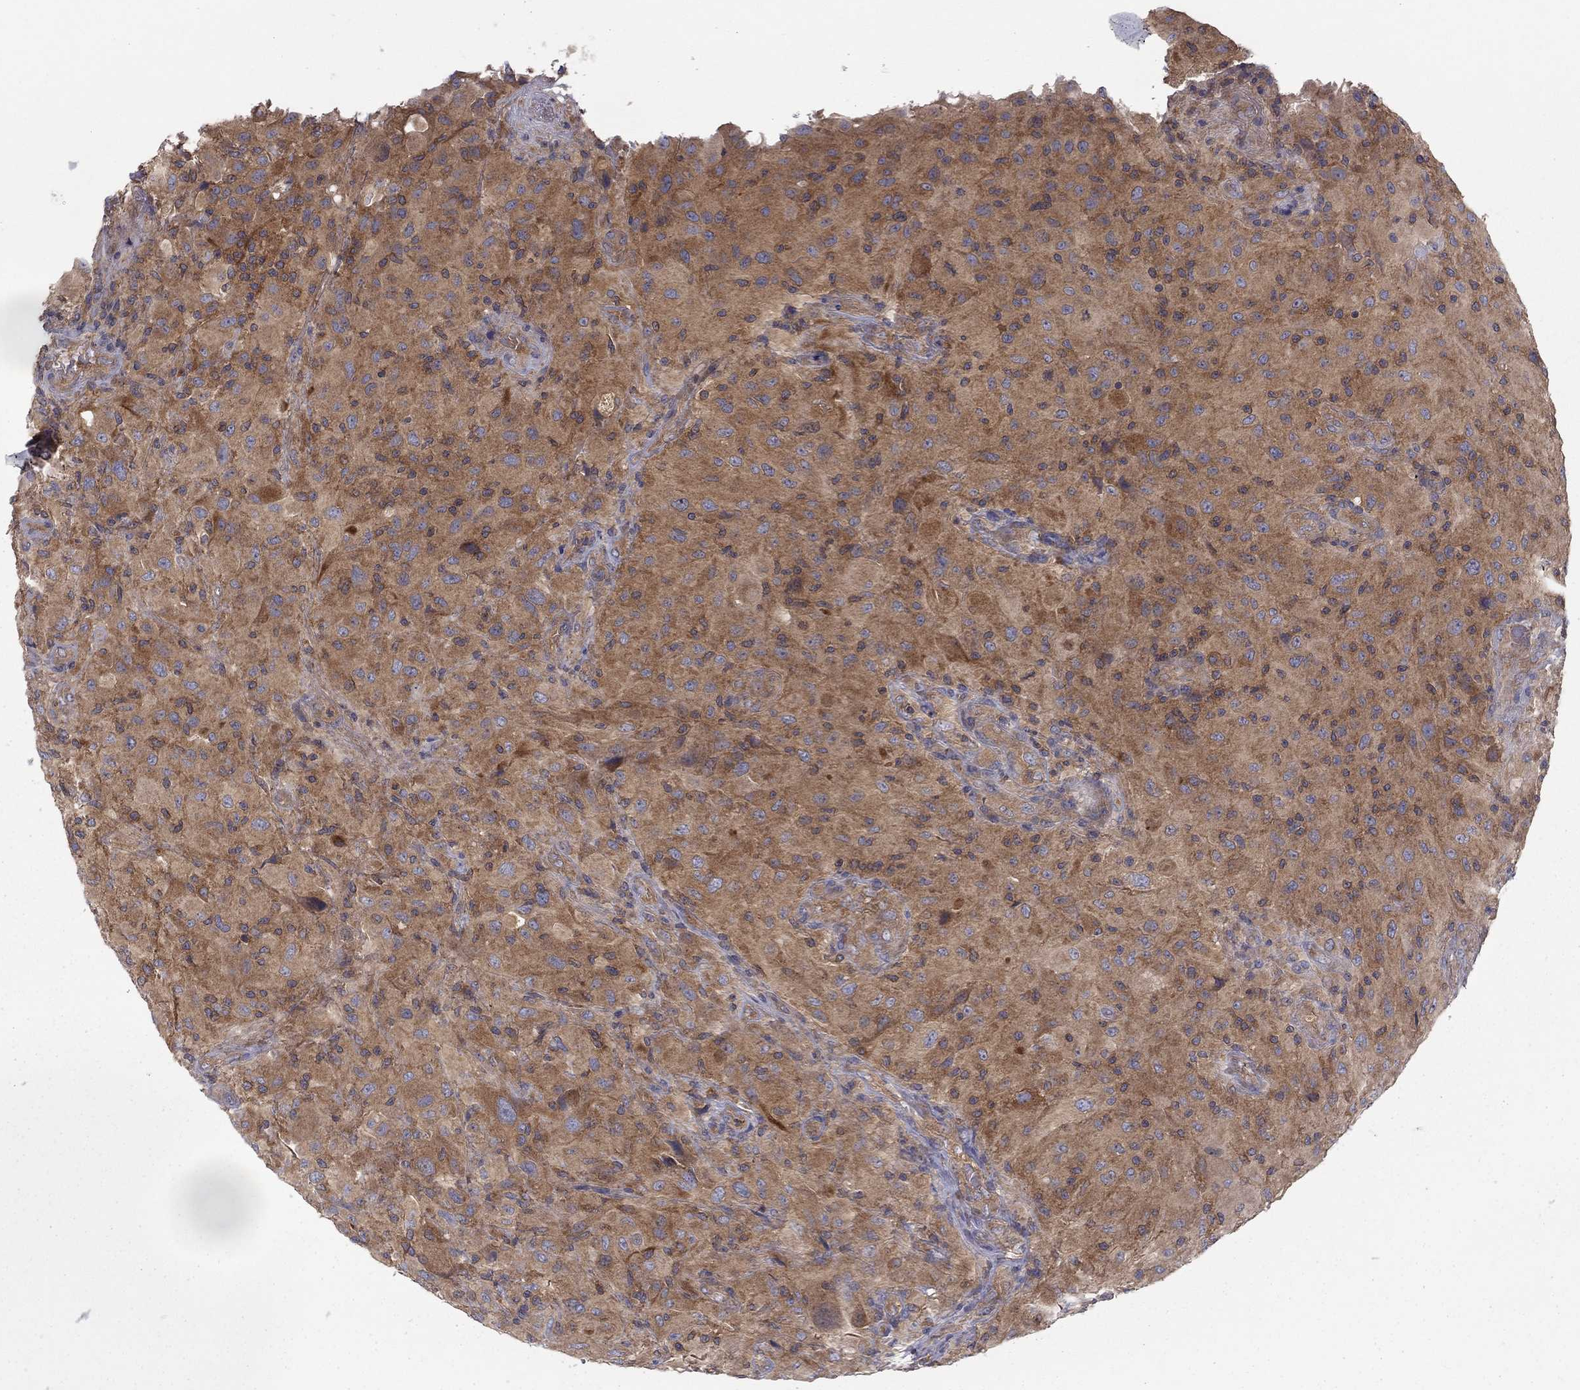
{"staining": {"intensity": "moderate", "quantity": "25%-75%", "location": "cytoplasmic/membranous"}, "tissue": "glioma", "cell_type": "Tumor cells", "image_type": "cancer", "snomed": [{"axis": "morphology", "description": "Glioma, malignant, High grade"}, {"axis": "topography", "description": "Cerebral cortex"}], "caption": "Malignant glioma (high-grade) was stained to show a protein in brown. There is medium levels of moderate cytoplasmic/membranous expression in about 25%-75% of tumor cells.", "gene": "RNF123", "patient": {"sex": "male", "age": 35}}